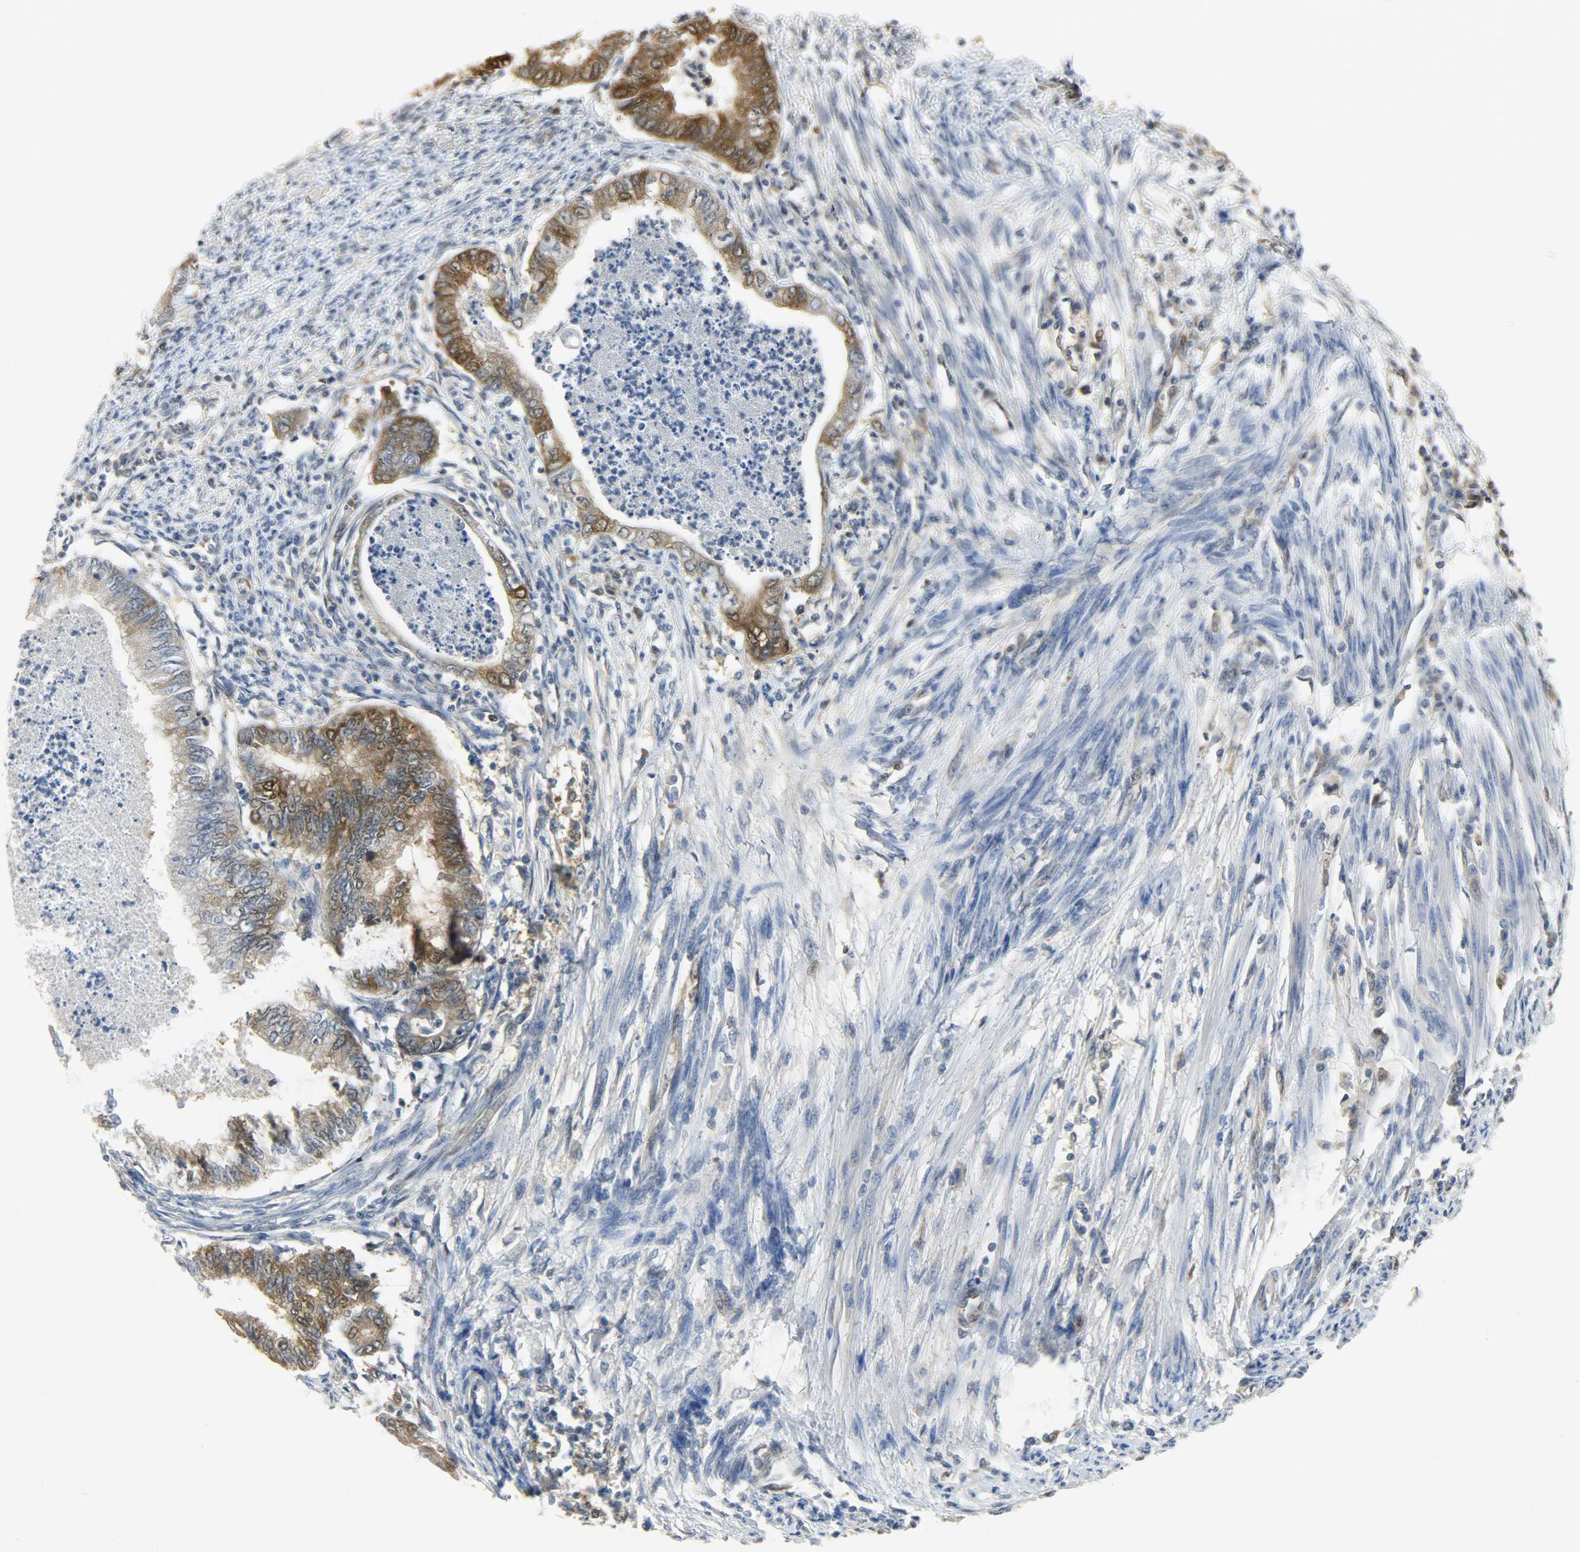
{"staining": {"intensity": "strong", "quantity": ">75%", "location": "cytoplasmic/membranous,nuclear"}, "tissue": "endometrial cancer", "cell_type": "Tumor cells", "image_type": "cancer", "snomed": [{"axis": "morphology", "description": "Adenocarcinoma, NOS"}, {"axis": "topography", "description": "Endometrium"}], "caption": "This histopathology image displays adenocarcinoma (endometrial) stained with immunohistochemistry (IHC) to label a protein in brown. The cytoplasmic/membranous and nuclear of tumor cells show strong positivity for the protein. Nuclei are counter-stained blue.", "gene": "EIF4EBP1", "patient": {"sex": "female", "age": 79}}